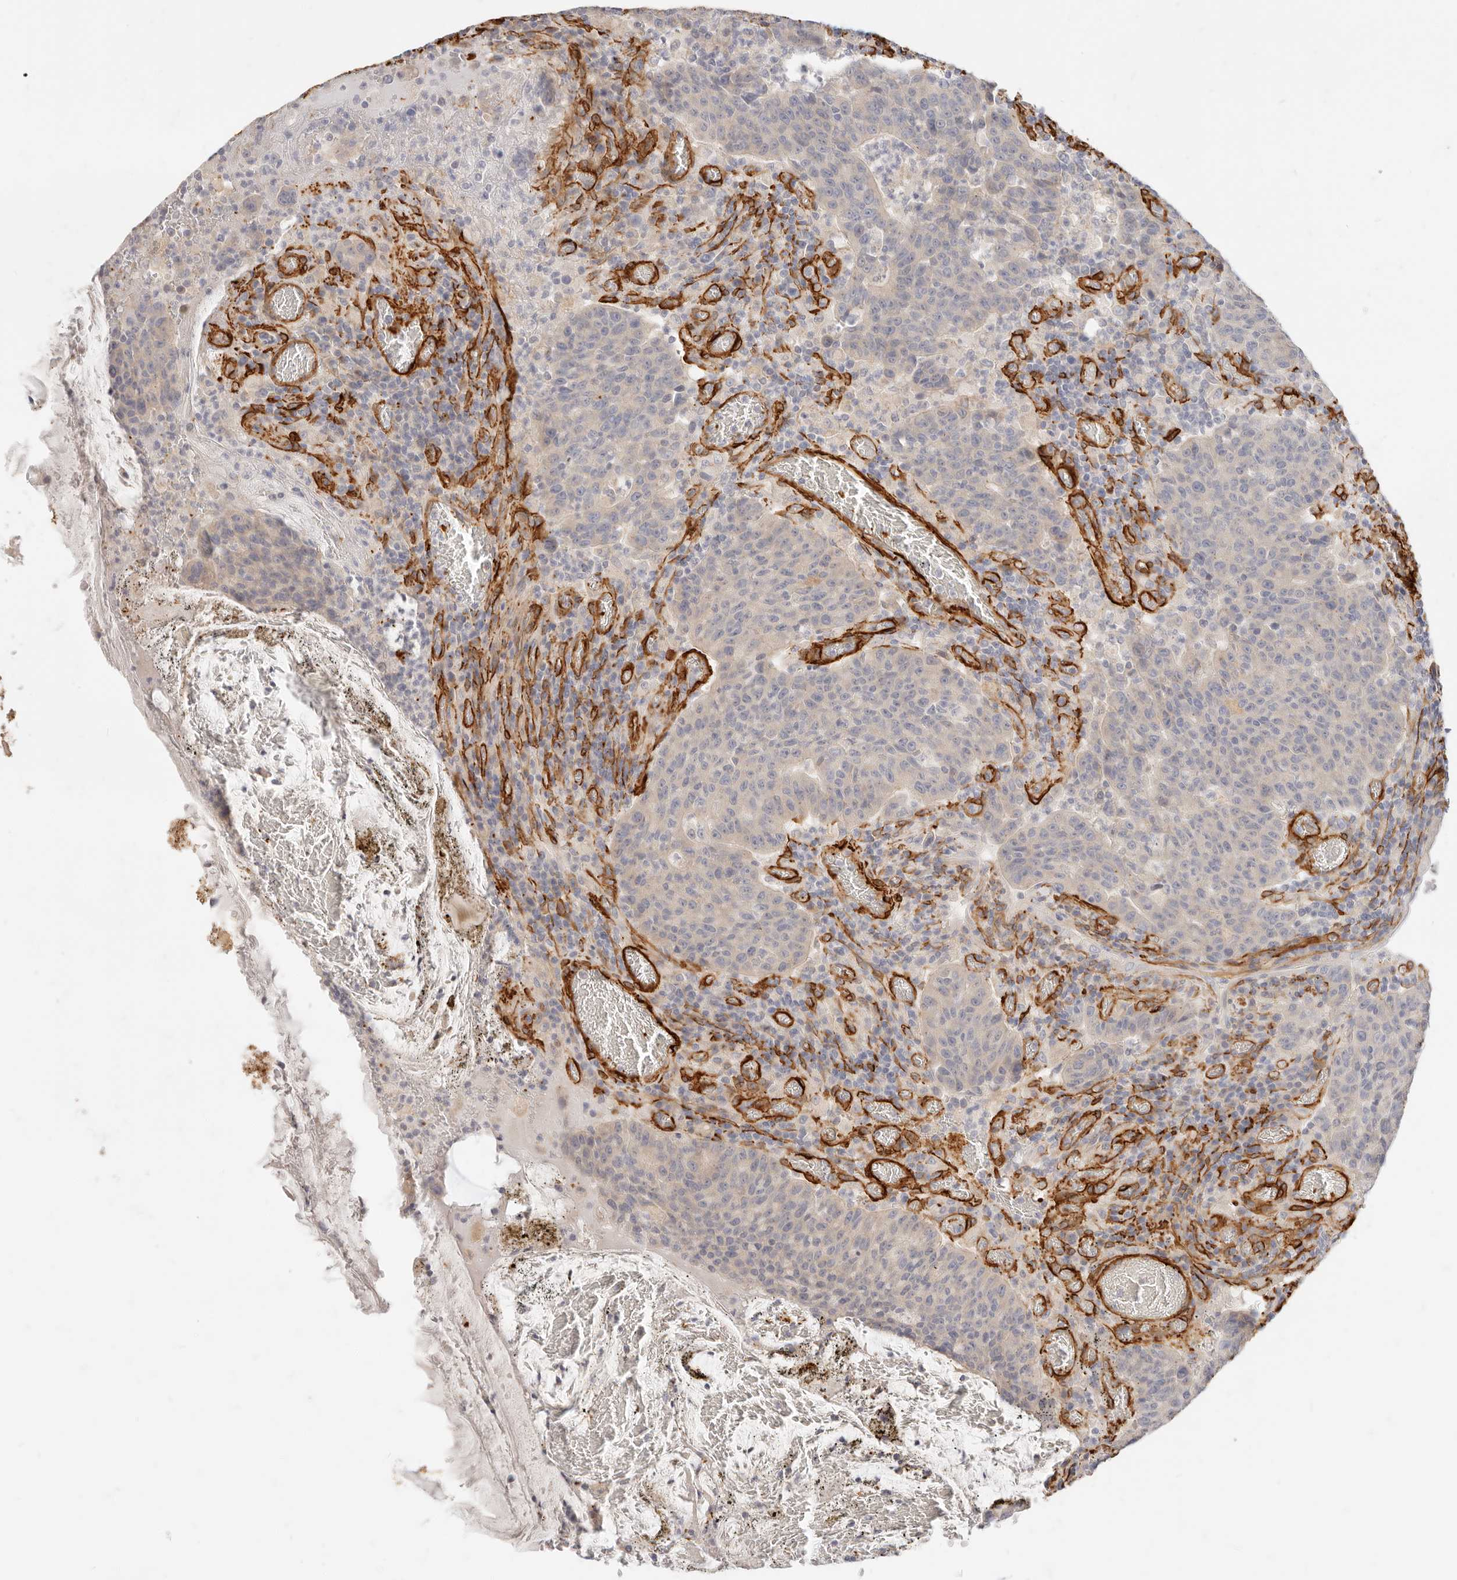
{"staining": {"intensity": "negative", "quantity": "none", "location": "none"}, "tissue": "colorectal cancer", "cell_type": "Tumor cells", "image_type": "cancer", "snomed": [{"axis": "morphology", "description": "Adenocarcinoma, NOS"}, {"axis": "topography", "description": "Colon"}], "caption": "IHC photomicrograph of neoplastic tissue: colorectal adenocarcinoma stained with DAB reveals no significant protein staining in tumor cells.", "gene": "TMTC2", "patient": {"sex": "female", "age": 75}}